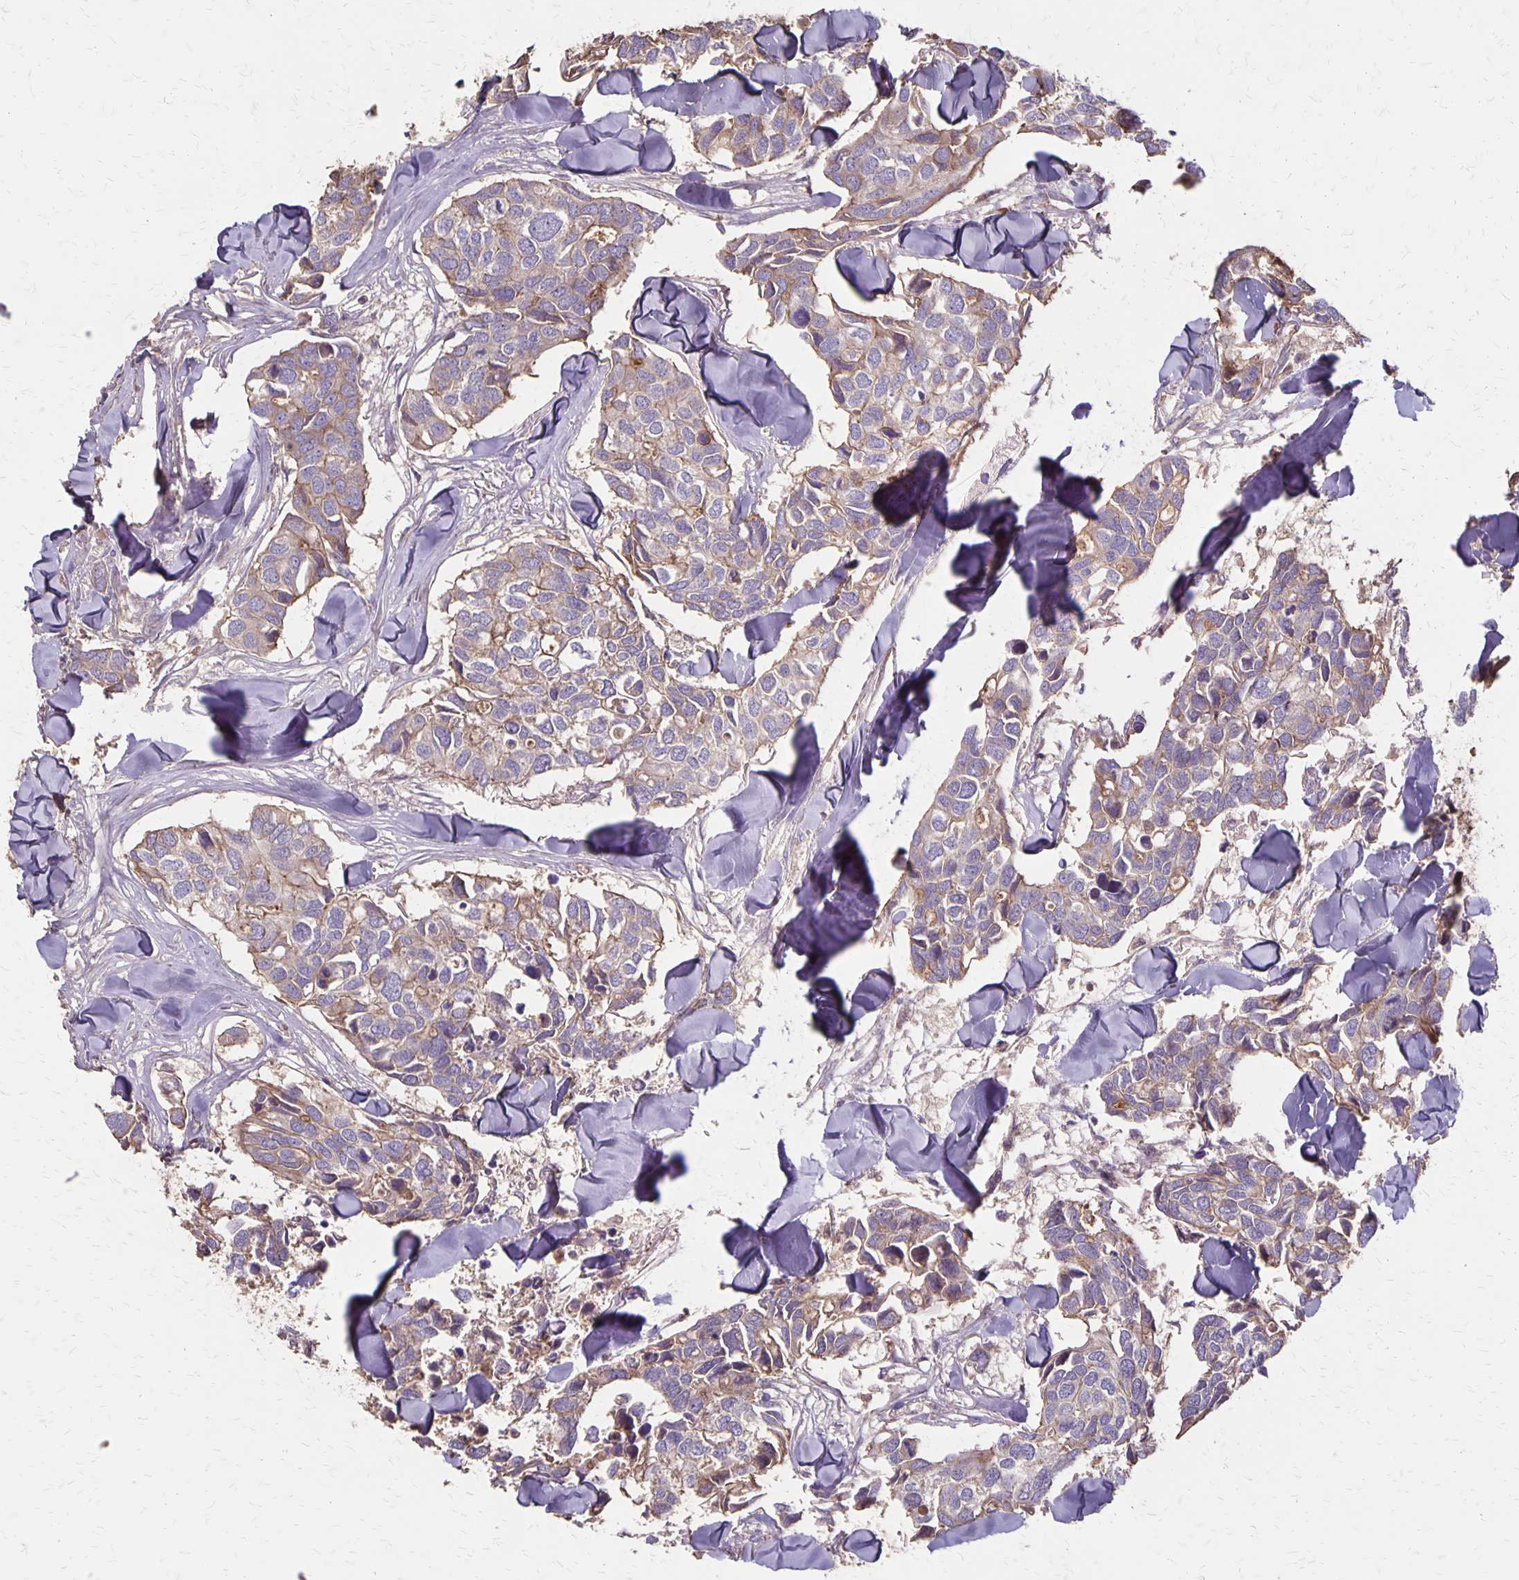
{"staining": {"intensity": "weak", "quantity": ">75%", "location": "cytoplasmic/membranous"}, "tissue": "breast cancer", "cell_type": "Tumor cells", "image_type": "cancer", "snomed": [{"axis": "morphology", "description": "Duct carcinoma"}, {"axis": "topography", "description": "Breast"}], "caption": "Protein expression analysis of human invasive ductal carcinoma (breast) reveals weak cytoplasmic/membranous expression in approximately >75% of tumor cells.", "gene": "PROM2", "patient": {"sex": "female", "age": 83}}